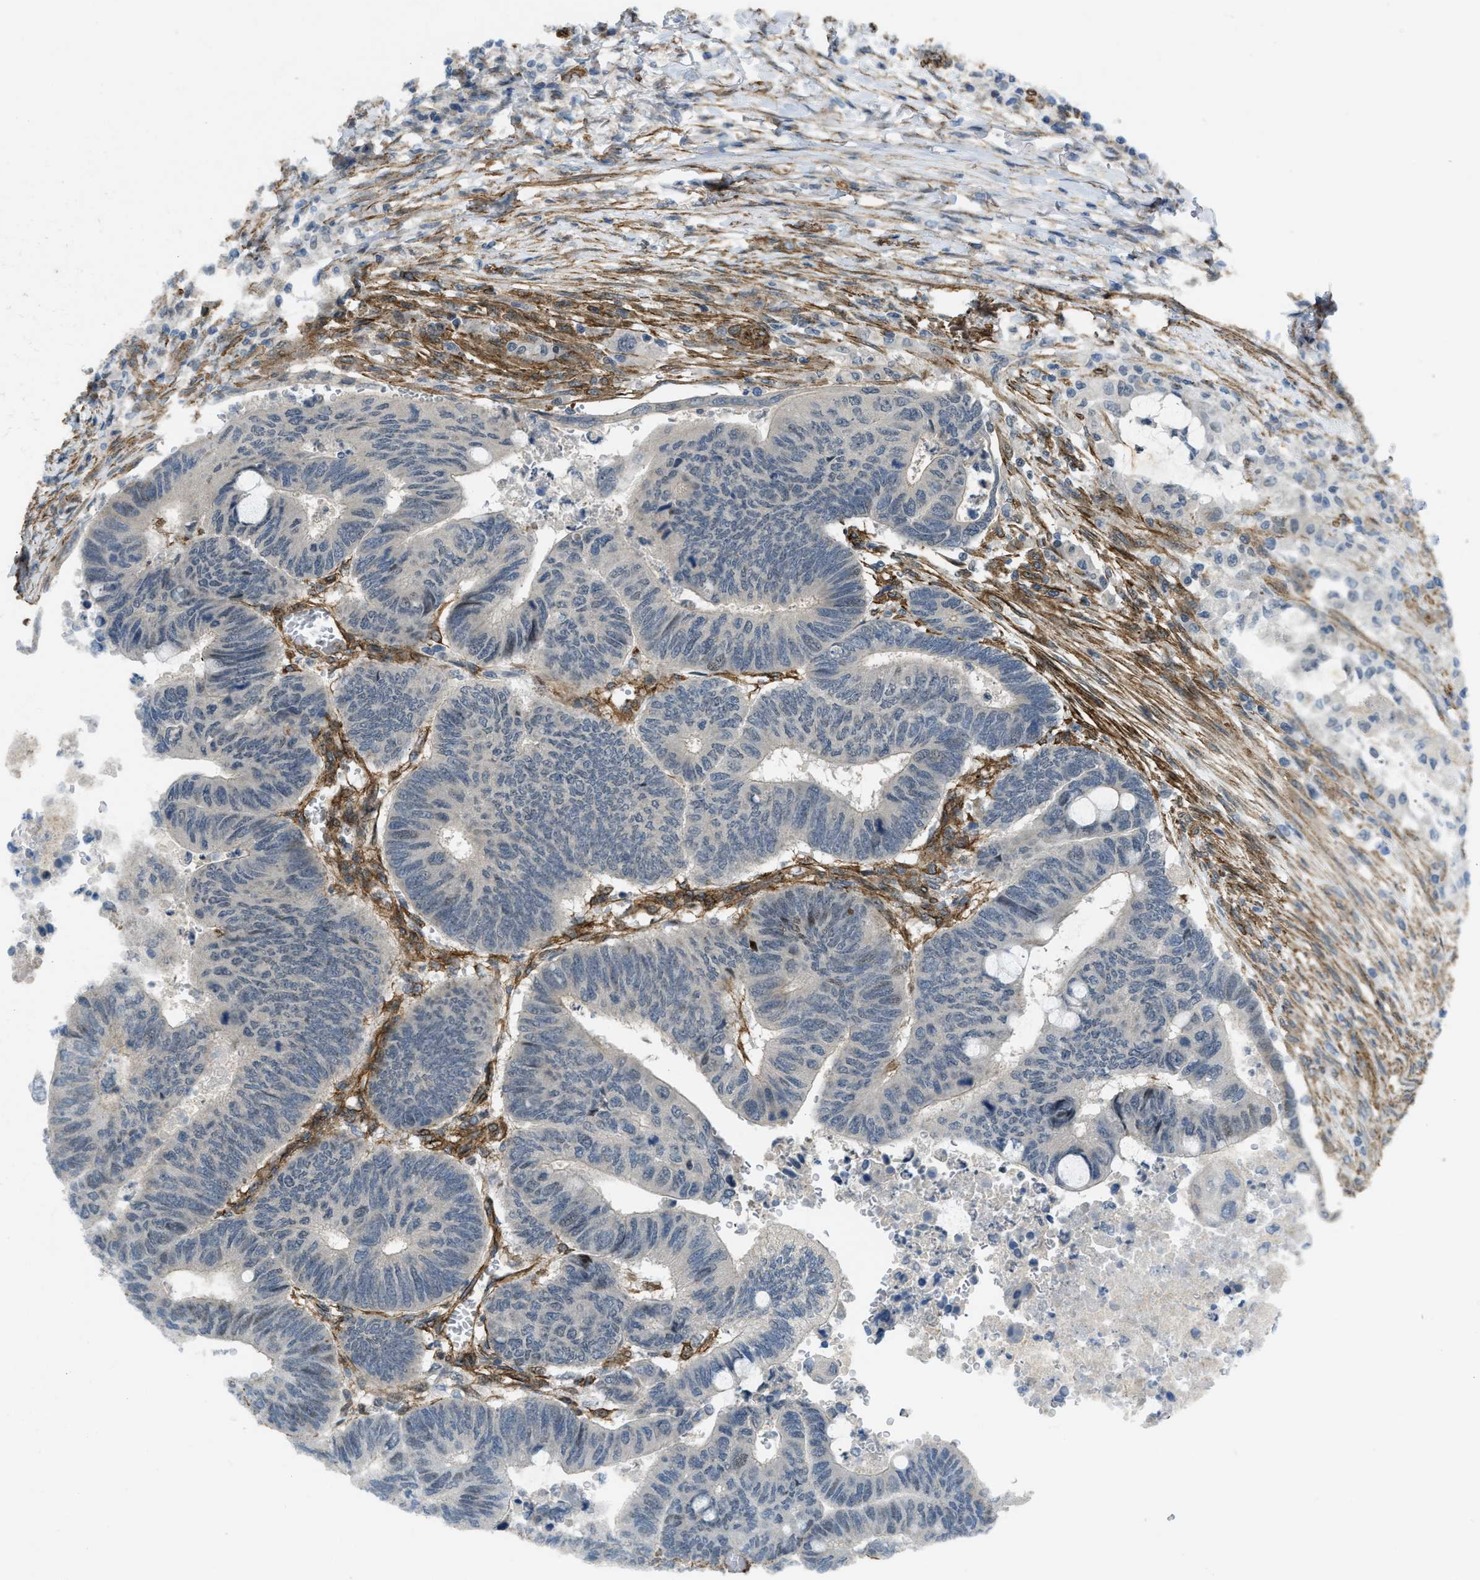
{"staining": {"intensity": "negative", "quantity": "none", "location": "none"}, "tissue": "colorectal cancer", "cell_type": "Tumor cells", "image_type": "cancer", "snomed": [{"axis": "morphology", "description": "Normal tissue, NOS"}, {"axis": "morphology", "description": "Adenocarcinoma, NOS"}, {"axis": "topography", "description": "Rectum"}, {"axis": "topography", "description": "Peripheral nerve tissue"}], "caption": "Tumor cells are negative for protein expression in human colorectal cancer (adenocarcinoma). (IHC, brightfield microscopy, high magnification).", "gene": "NMB", "patient": {"sex": "male", "age": 92}}